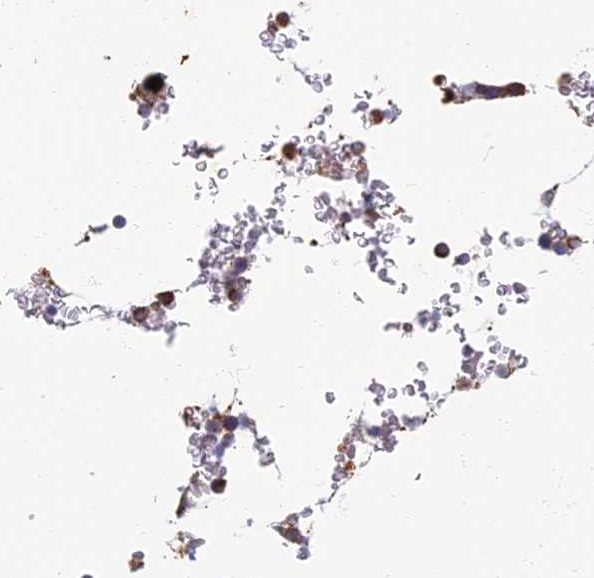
{"staining": {"intensity": "strong", "quantity": "25%-75%", "location": "cytoplasmic/membranous"}, "tissue": "bone marrow", "cell_type": "Hematopoietic cells", "image_type": "normal", "snomed": [{"axis": "morphology", "description": "Normal tissue, NOS"}, {"axis": "topography", "description": "Bone marrow"}], "caption": "A brown stain shows strong cytoplasmic/membranous staining of a protein in hematopoietic cells of benign bone marrow.", "gene": "PROX2", "patient": {"sex": "male", "age": 58}}